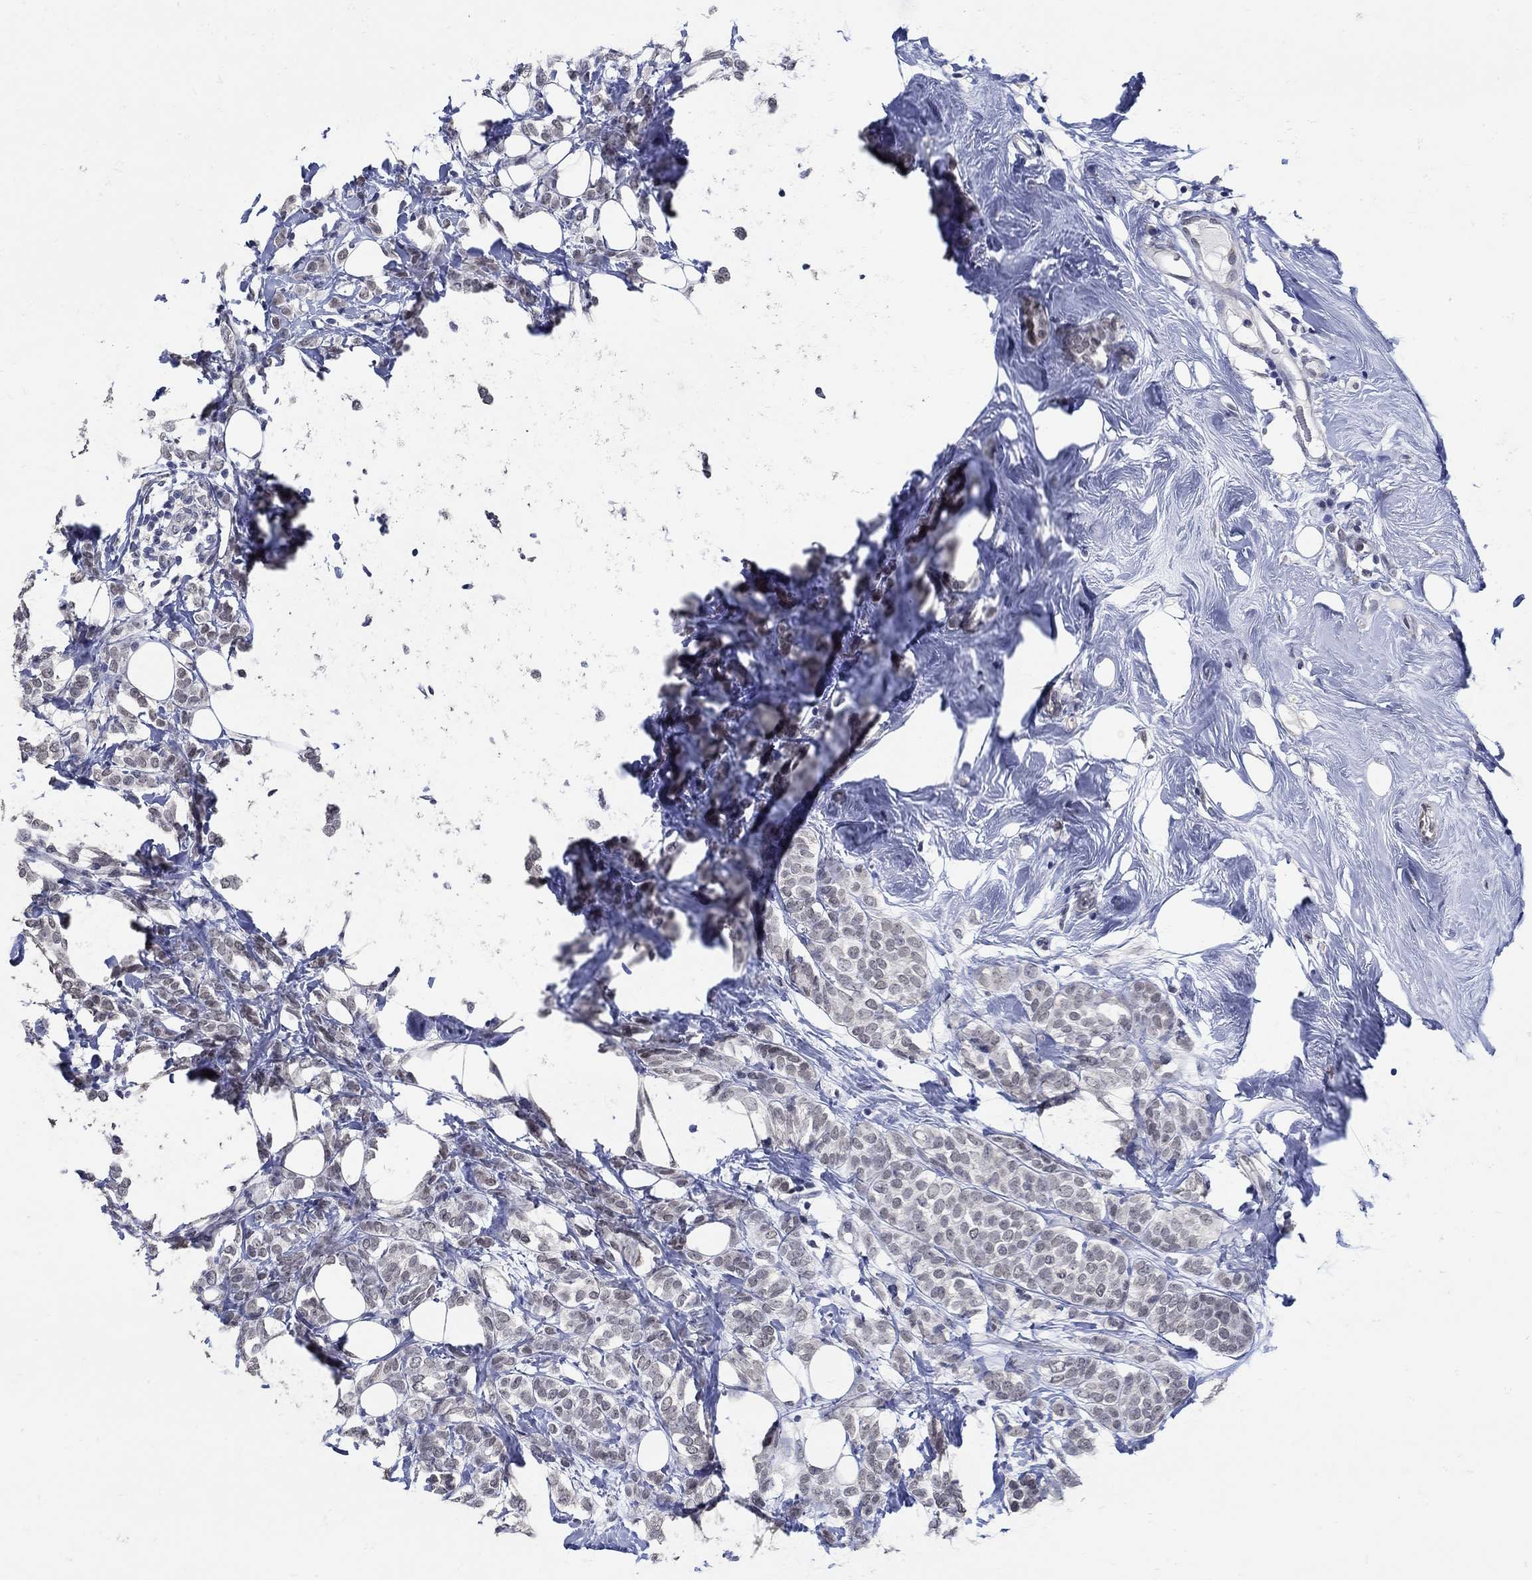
{"staining": {"intensity": "negative", "quantity": "none", "location": "none"}, "tissue": "breast cancer", "cell_type": "Tumor cells", "image_type": "cancer", "snomed": [{"axis": "morphology", "description": "Lobular carcinoma"}, {"axis": "topography", "description": "Breast"}], "caption": "There is no significant positivity in tumor cells of breast cancer (lobular carcinoma). The staining was performed using DAB to visualize the protein expression in brown, while the nuclei were stained in blue with hematoxylin (Magnification: 20x).", "gene": "KCNN3", "patient": {"sex": "female", "age": 49}}